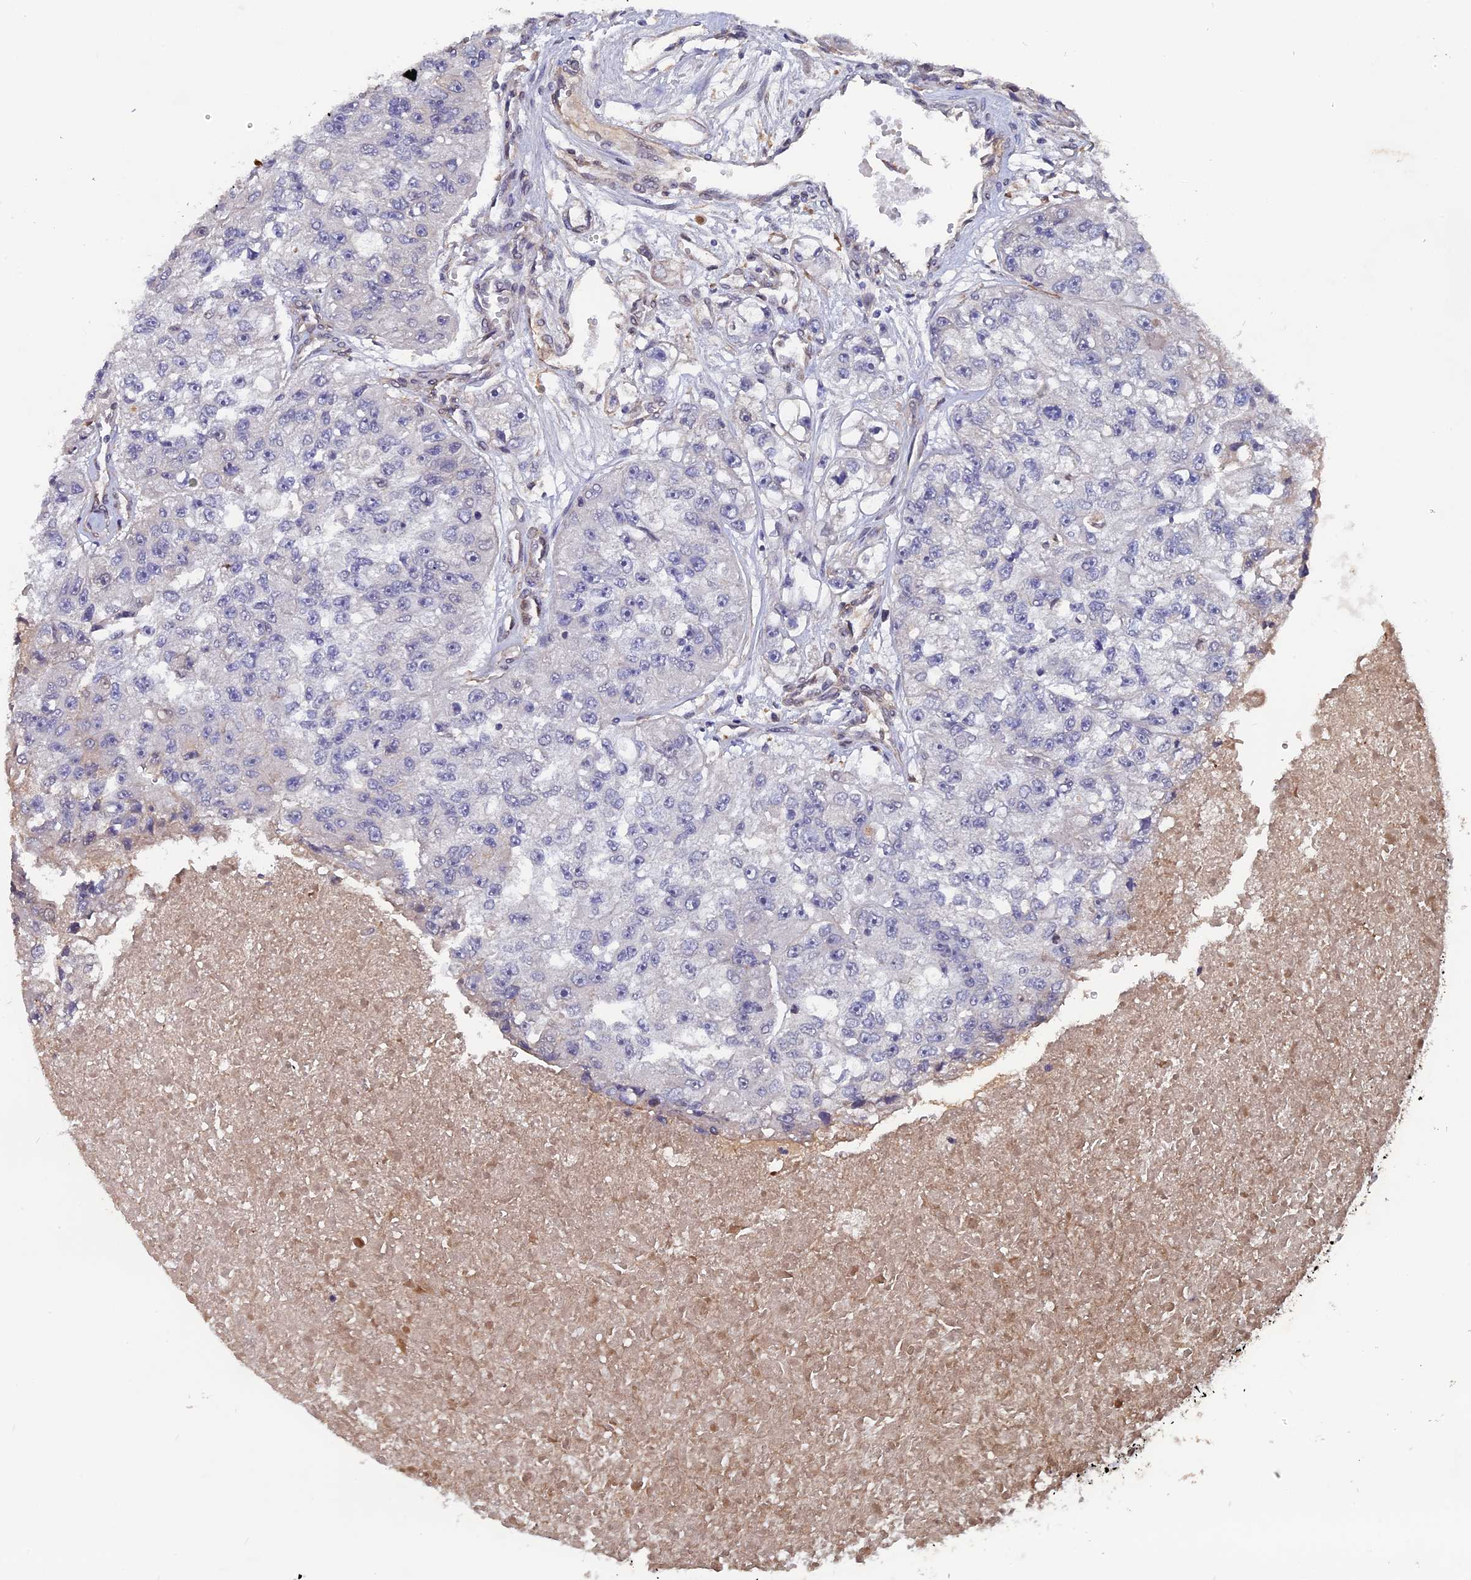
{"staining": {"intensity": "negative", "quantity": "none", "location": "none"}, "tissue": "renal cancer", "cell_type": "Tumor cells", "image_type": "cancer", "snomed": [{"axis": "morphology", "description": "Adenocarcinoma, NOS"}, {"axis": "topography", "description": "Kidney"}], "caption": "The IHC histopathology image has no significant staining in tumor cells of renal adenocarcinoma tissue. Nuclei are stained in blue.", "gene": "NOSIP", "patient": {"sex": "male", "age": 63}}